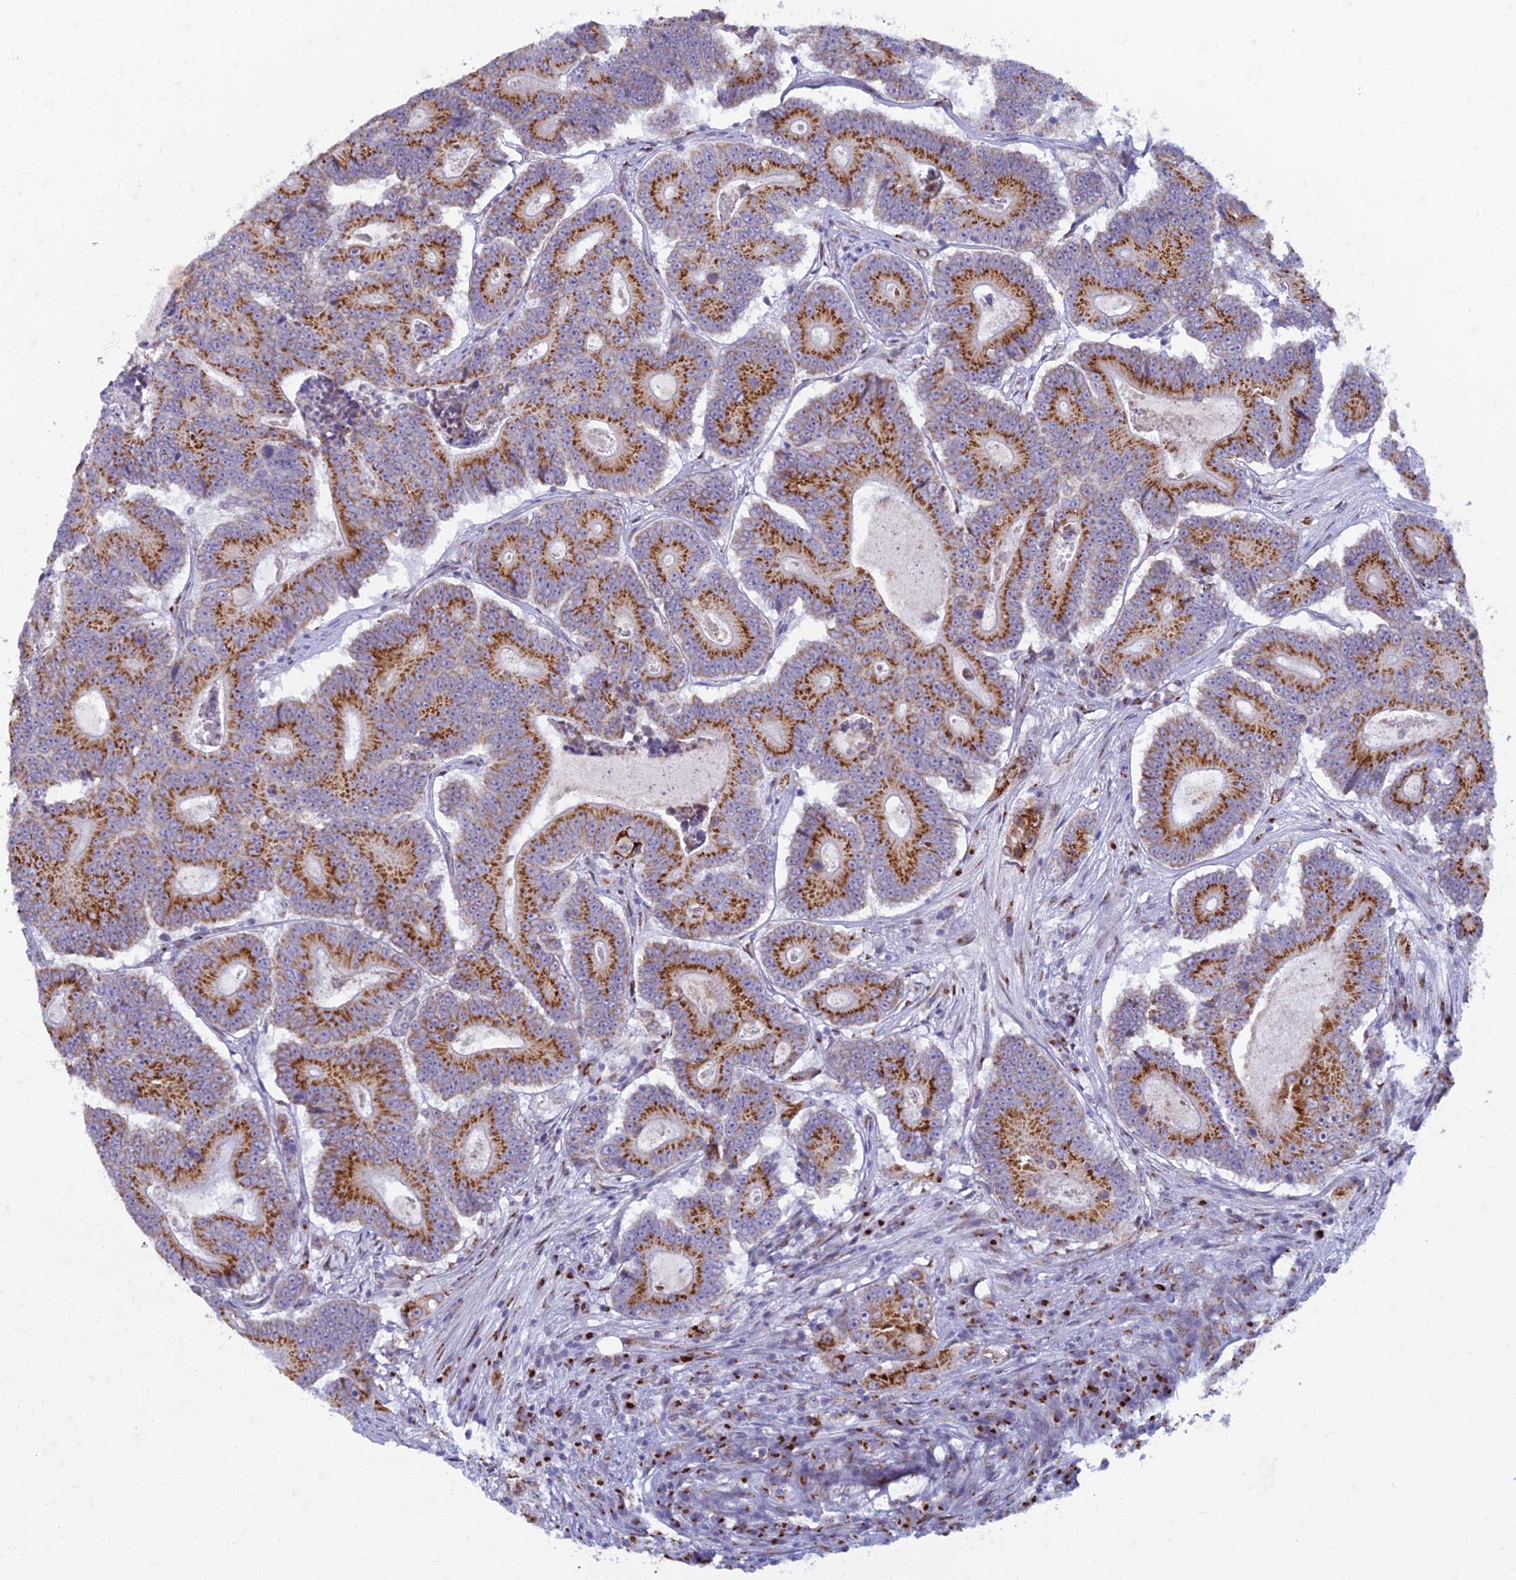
{"staining": {"intensity": "strong", "quantity": ">75%", "location": "cytoplasmic/membranous"}, "tissue": "colorectal cancer", "cell_type": "Tumor cells", "image_type": "cancer", "snomed": [{"axis": "morphology", "description": "Adenocarcinoma, NOS"}, {"axis": "topography", "description": "Colon"}], "caption": "The immunohistochemical stain shows strong cytoplasmic/membranous staining in tumor cells of colorectal cancer tissue.", "gene": "FAM3C", "patient": {"sex": "male", "age": 83}}